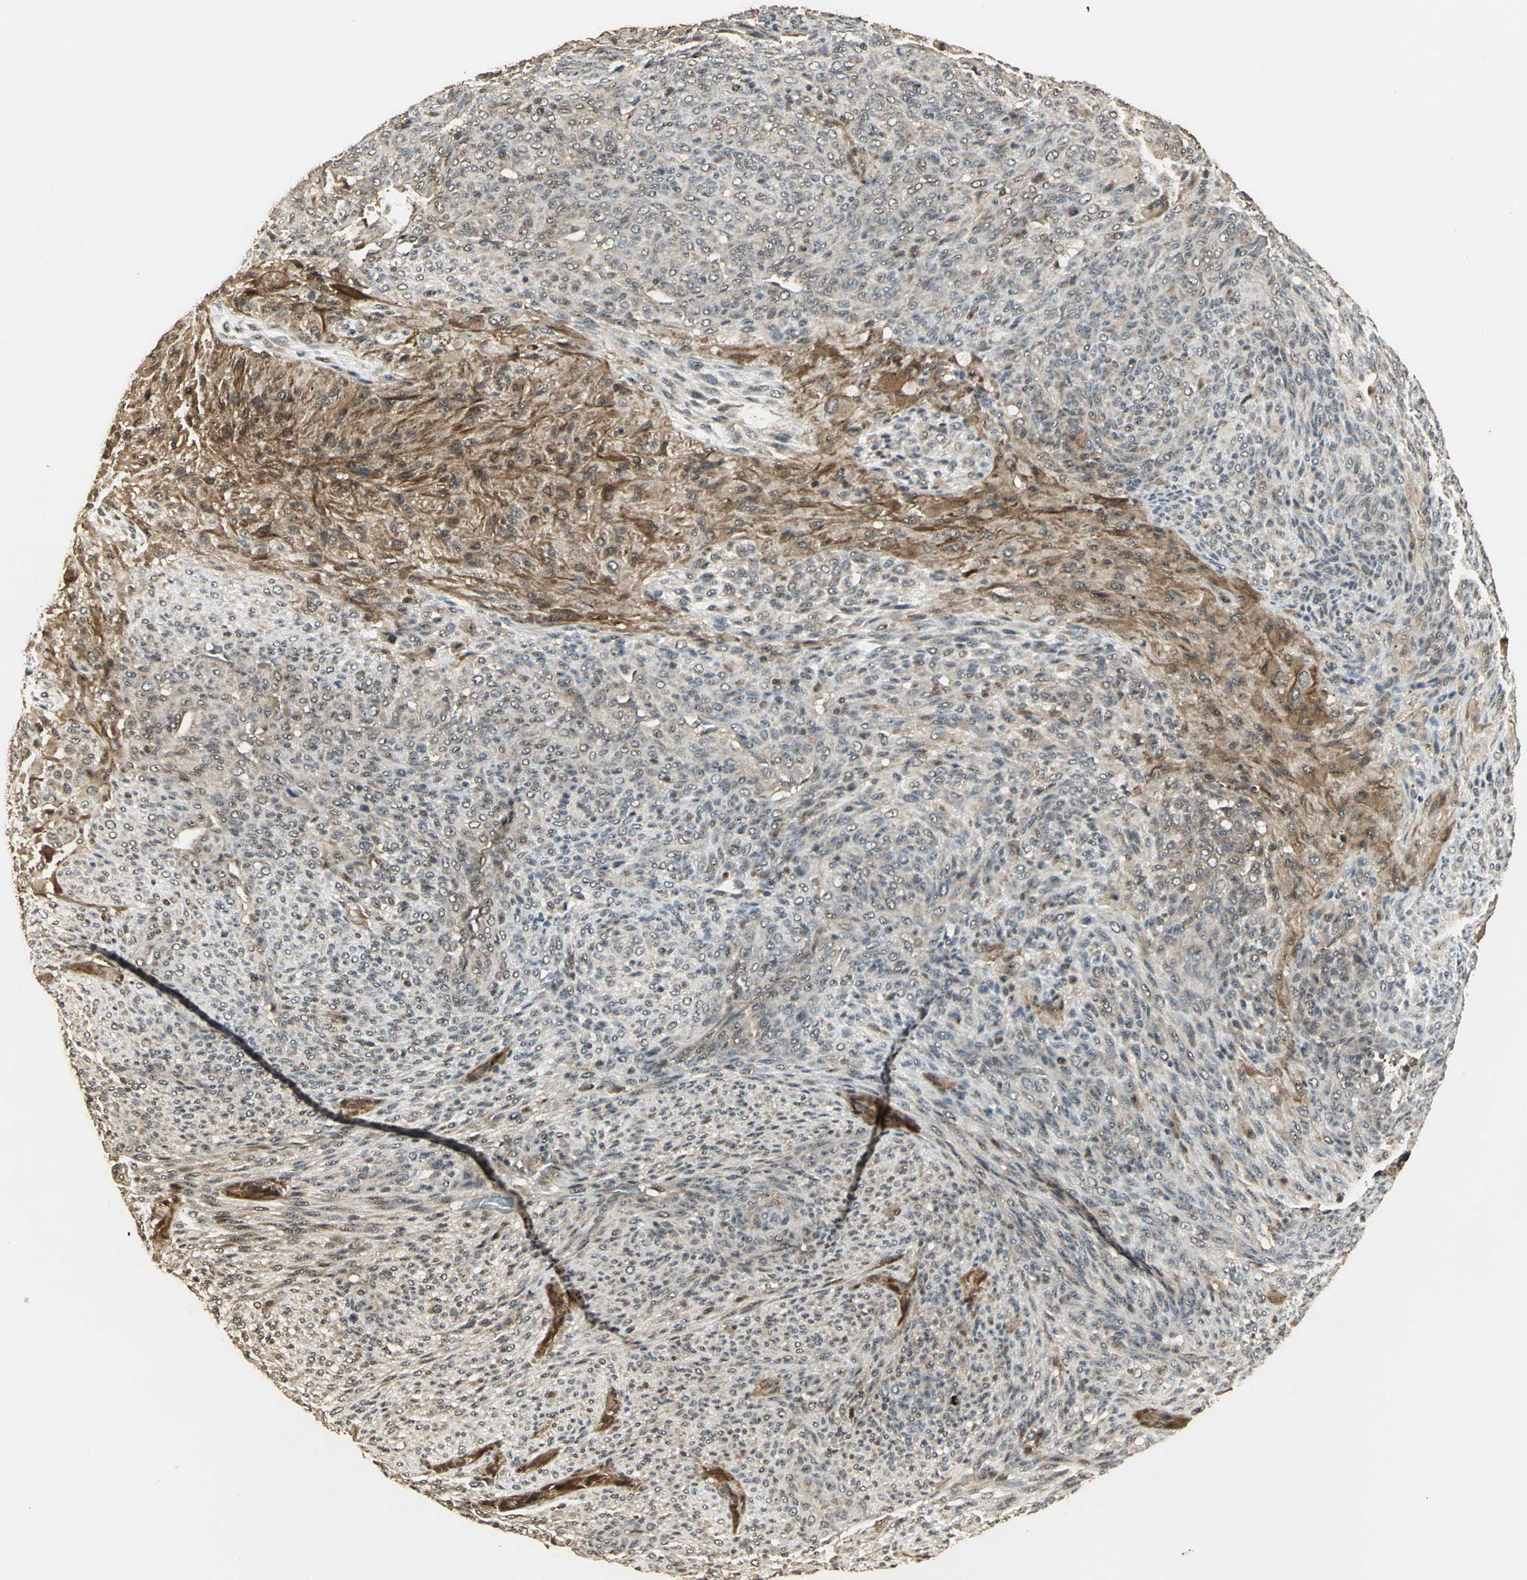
{"staining": {"intensity": "strong", "quantity": "<25%", "location": "cytoplasmic/membranous"}, "tissue": "glioma", "cell_type": "Tumor cells", "image_type": "cancer", "snomed": [{"axis": "morphology", "description": "Glioma, malignant, High grade"}, {"axis": "topography", "description": "Cerebral cortex"}], "caption": "Protein expression analysis of malignant glioma (high-grade) reveals strong cytoplasmic/membranous positivity in approximately <25% of tumor cells.", "gene": "UCHL5", "patient": {"sex": "female", "age": 55}}